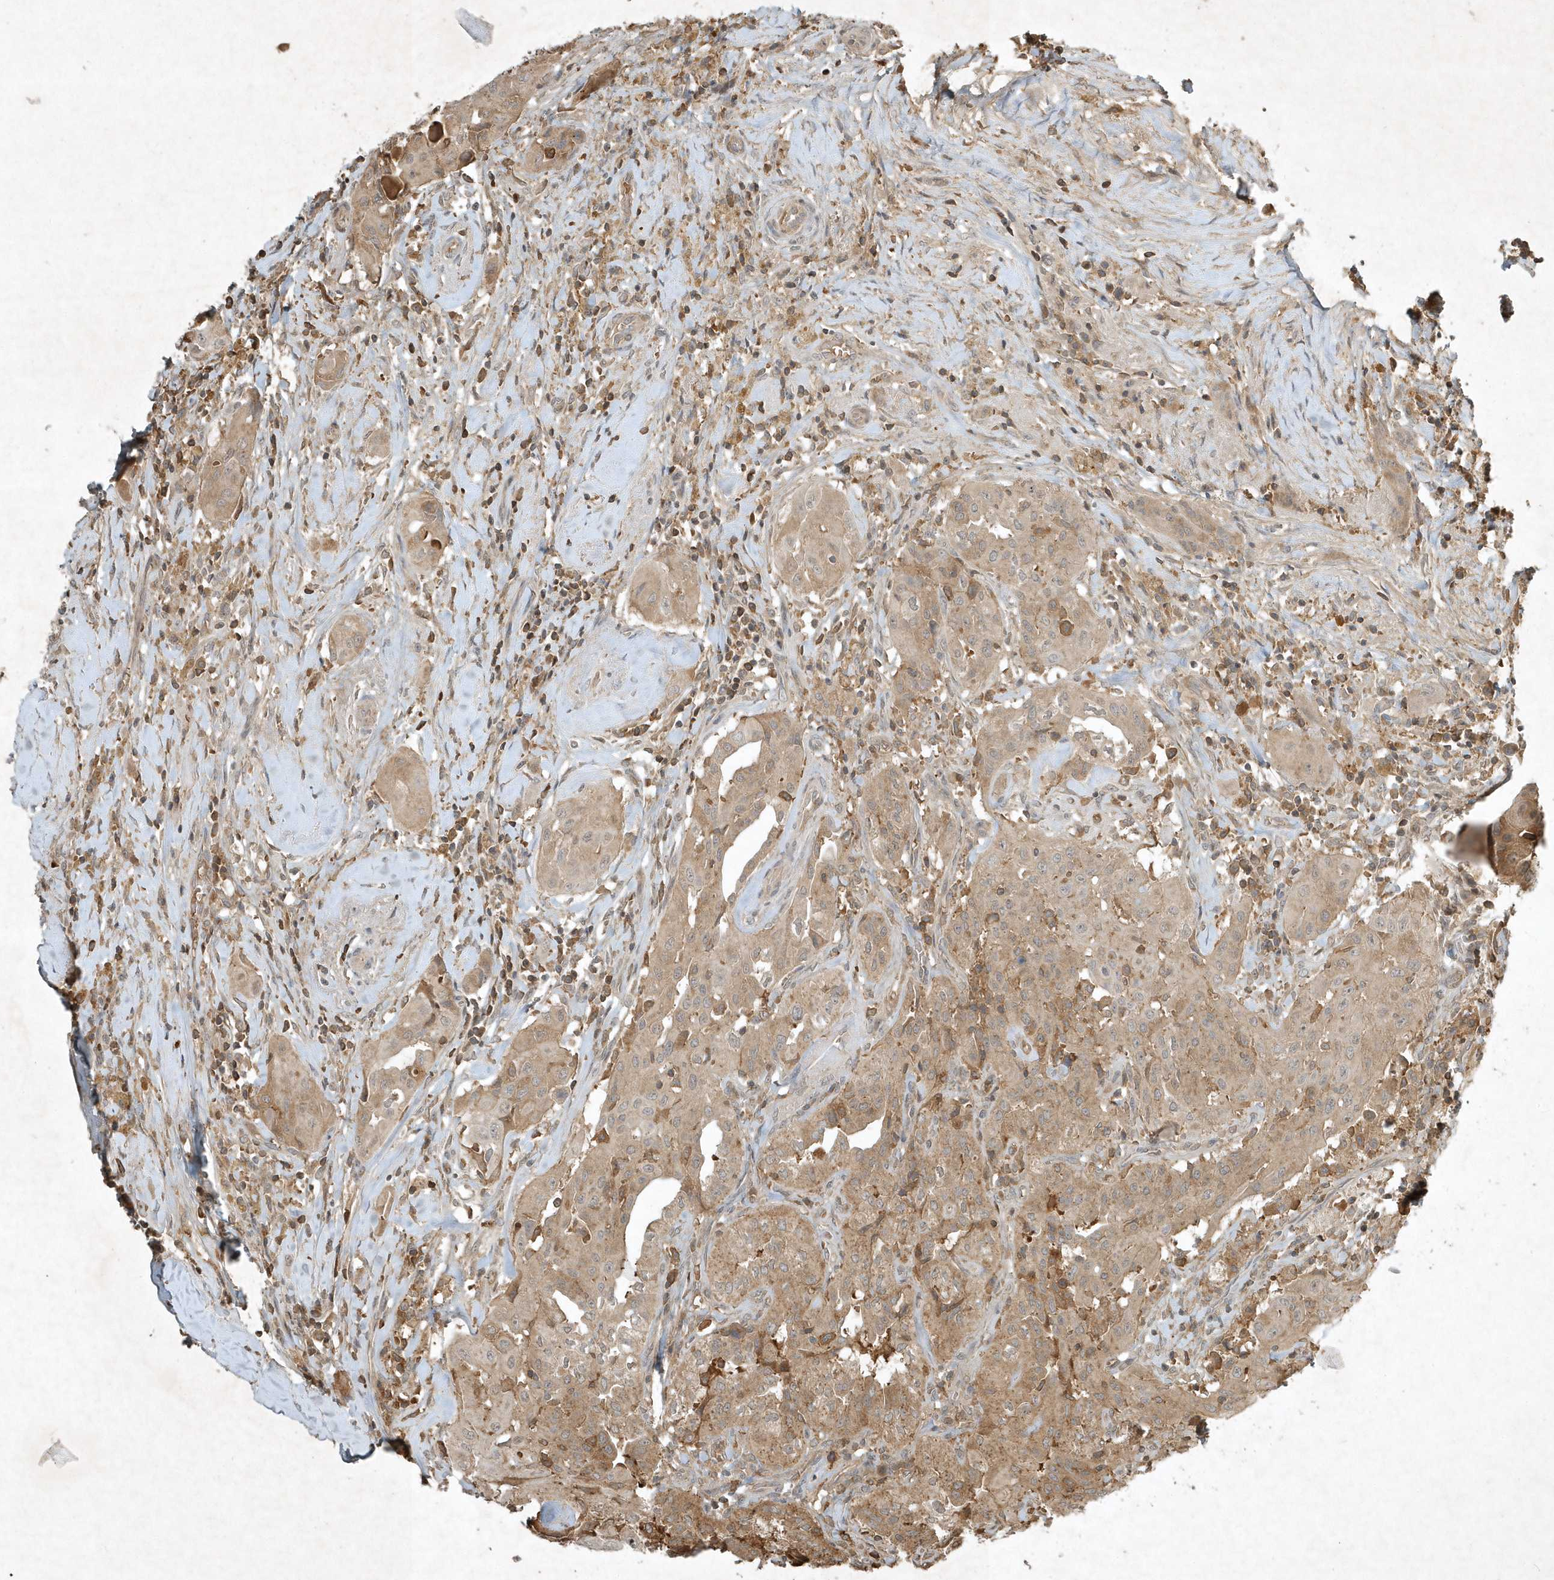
{"staining": {"intensity": "moderate", "quantity": "<25%", "location": "cytoplasmic/membranous"}, "tissue": "thyroid cancer", "cell_type": "Tumor cells", "image_type": "cancer", "snomed": [{"axis": "morphology", "description": "Papillary adenocarcinoma, NOS"}, {"axis": "topography", "description": "Thyroid gland"}], "caption": "IHC of thyroid cancer (papillary adenocarcinoma) displays low levels of moderate cytoplasmic/membranous expression in about <25% of tumor cells.", "gene": "TNFAIP6", "patient": {"sex": "female", "age": 59}}